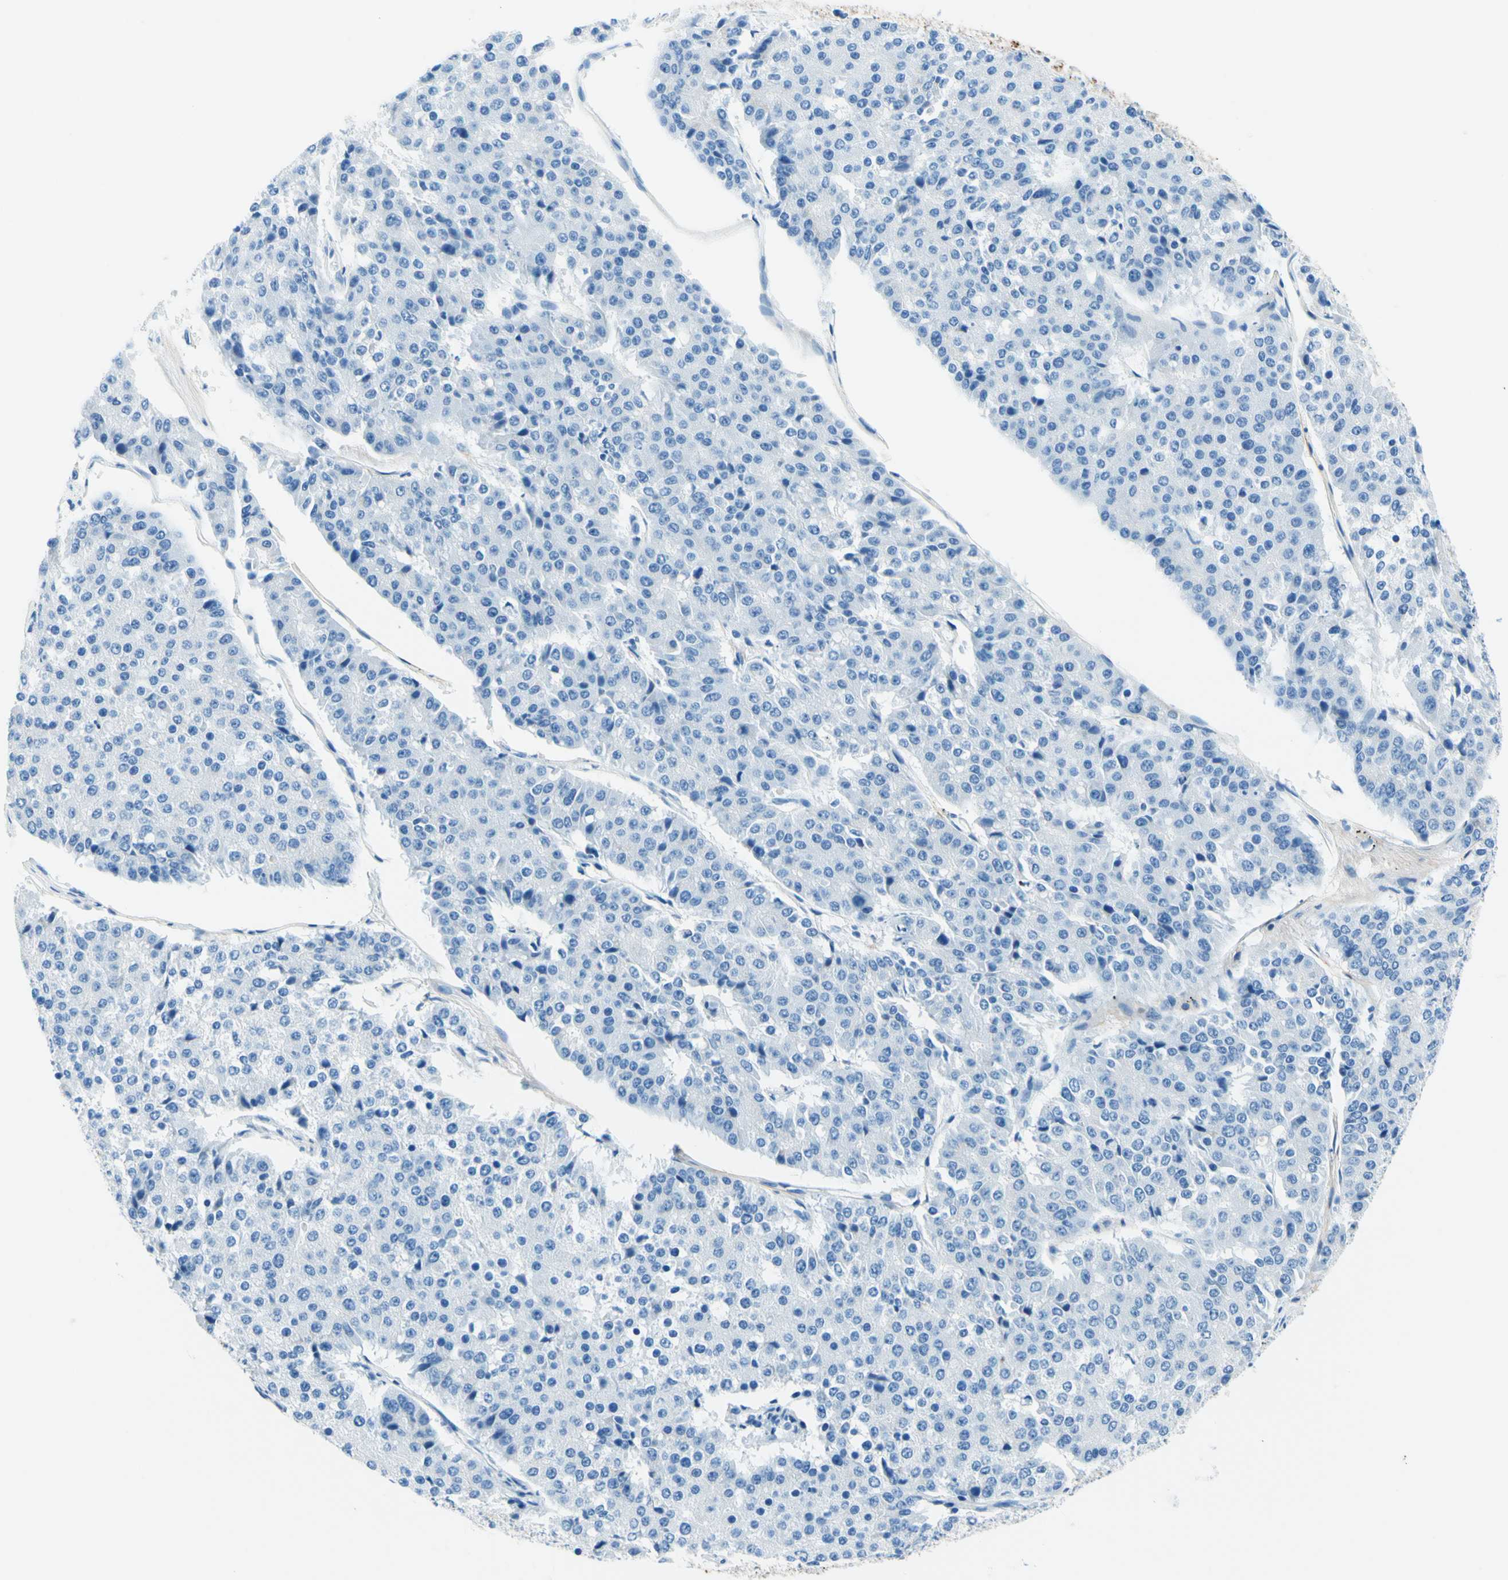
{"staining": {"intensity": "negative", "quantity": "none", "location": "none"}, "tissue": "pancreatic cancer", "cell_type": "Tumor cells", "image_type": "cancer", "snomed": [{"axis": "morphology", "description": "Adenocarcinoma, NOS"}, {"axis": "topography", "description": "Pancreas"}], "caption": "This is an immunohistochemistry histopathology image of human pancreatic cancer (adenocarcinoma). There is no staining in tumor cells.", "gene": "MFAP5", "patient": {"sex": "male", "age": 50}}